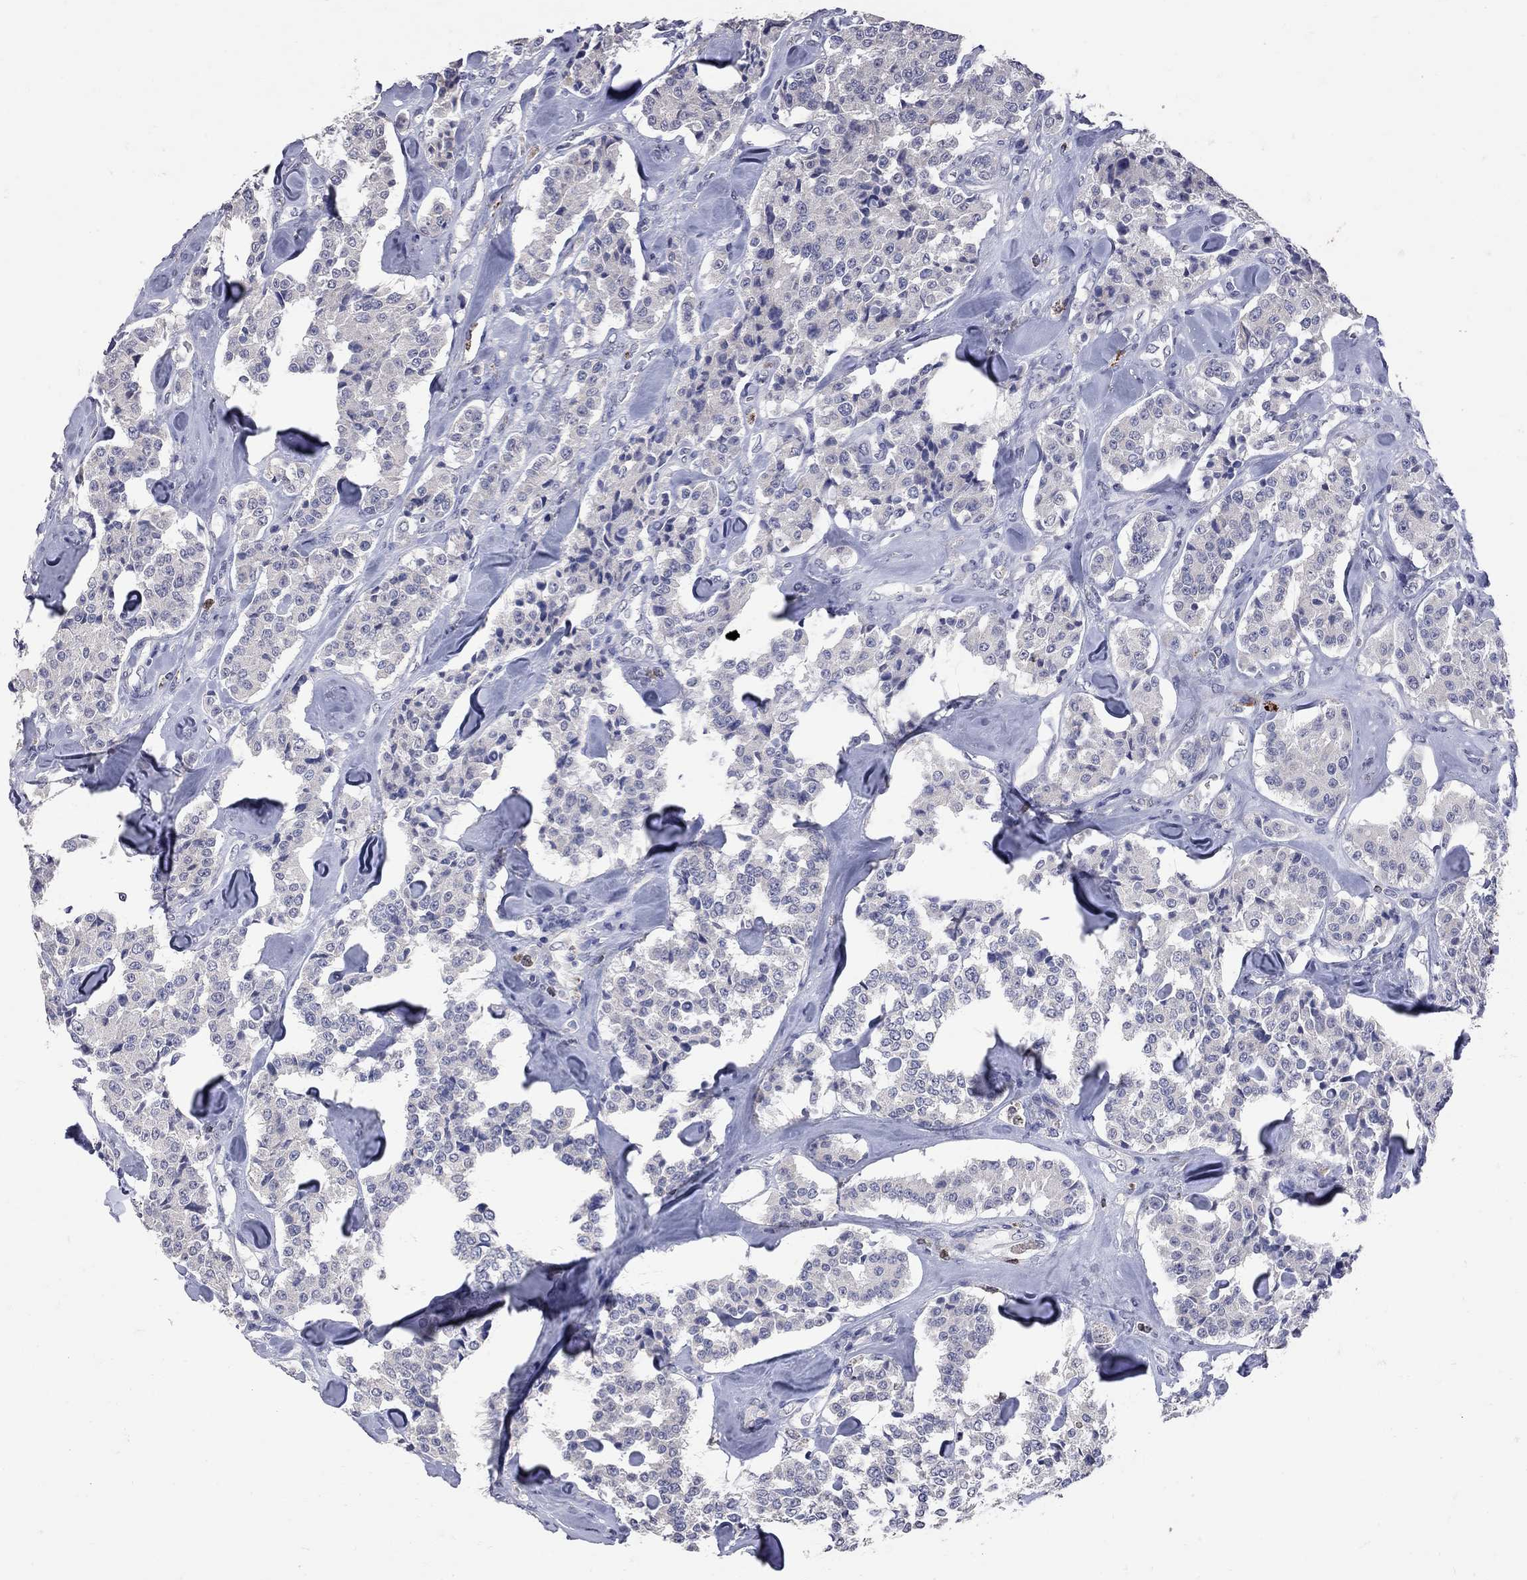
{"staining": {"intensity": "negative", "quantity": "none", "location": "none"}, "tissue": "carcinoid", "cell_type": "Tumor cells", "image_type": "cancer", "snomed": [{"axis": "morphology", "description": "Carcinoid, malignant, NOS"}, {"axis": "topography", "description": "Pancreas"}], "caption": "The IHC micrograph has no significant positivity in tumor cells of carcinoid tissue.", "gene": "NOS2", "patient": {"sex": "male", "age": 41}}